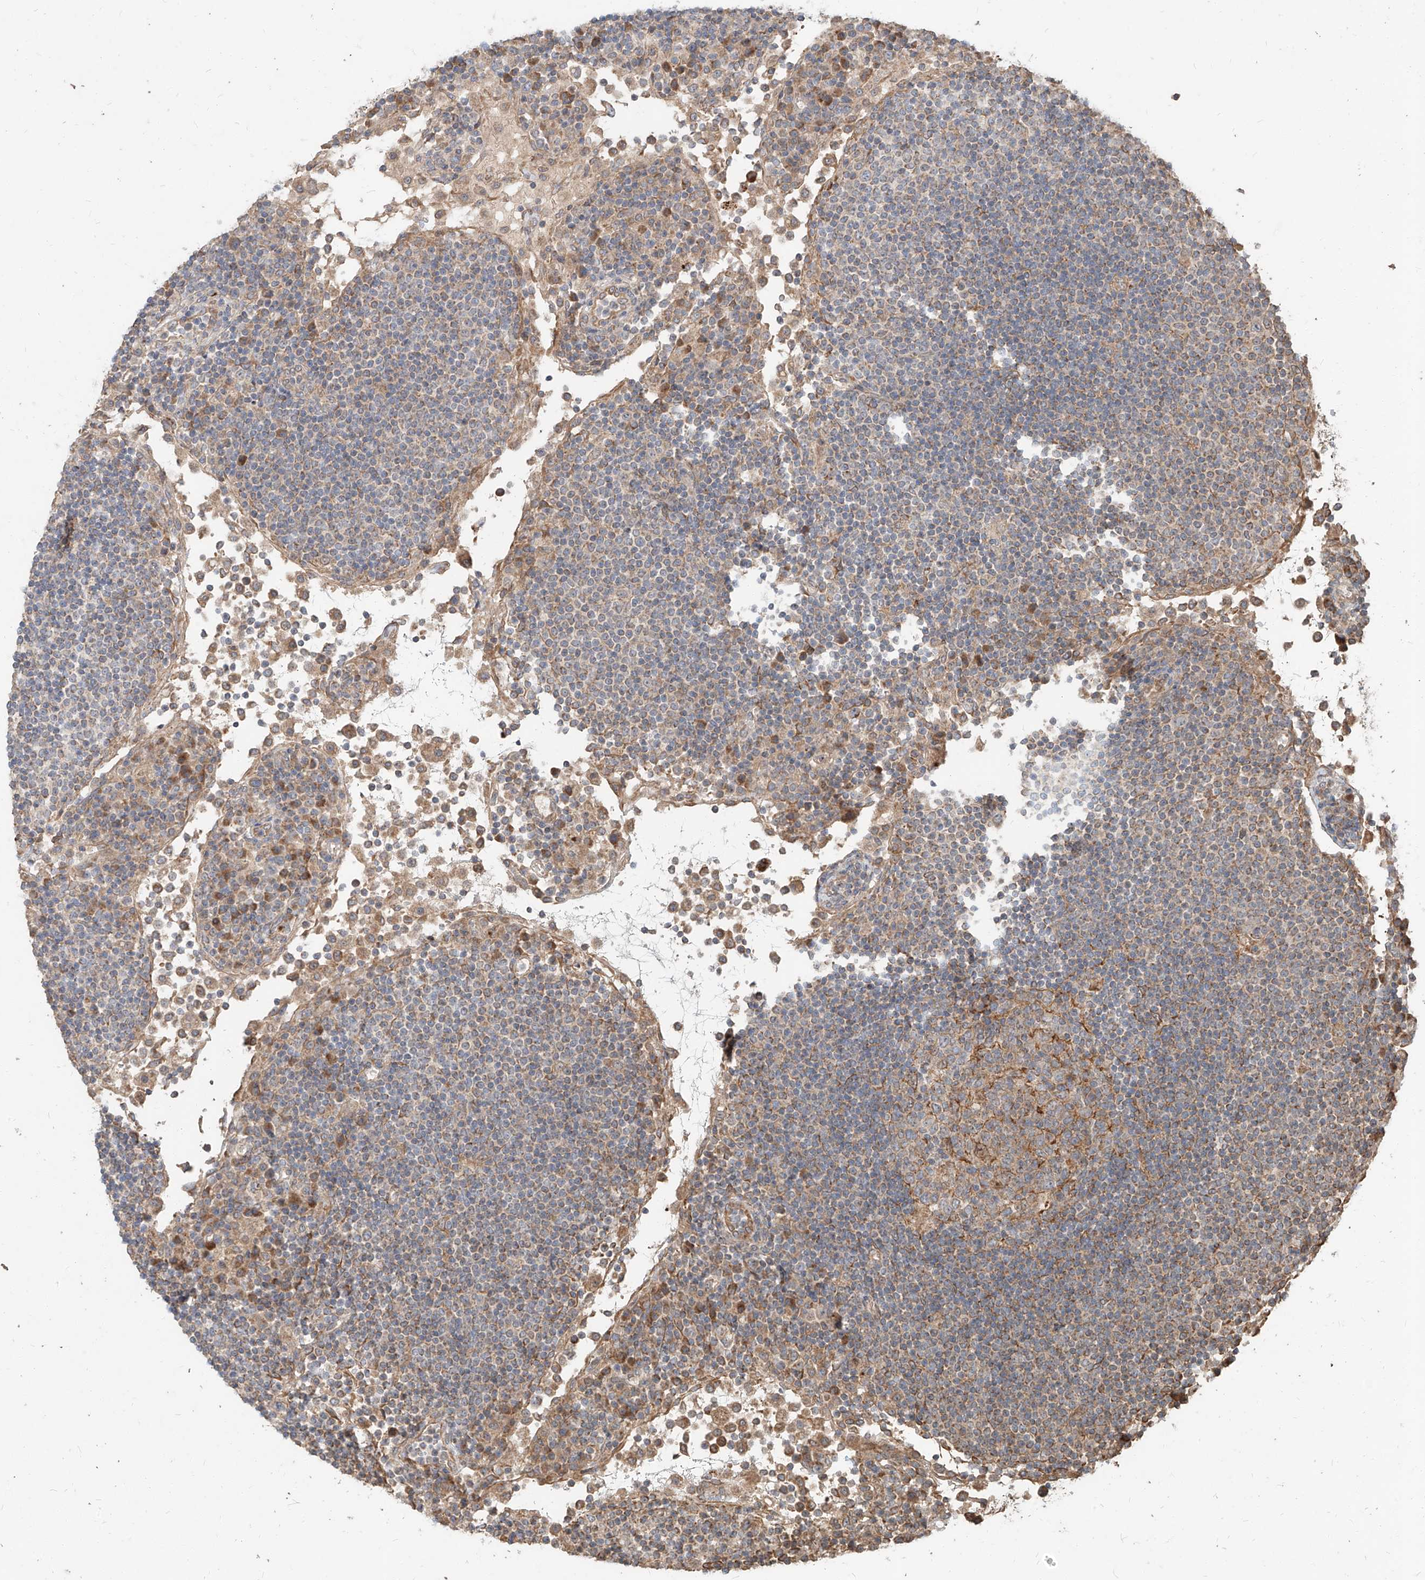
{"staining": {"intensity": "moderate", "quantity": "<25%", "location": "cytoplasmic/membranous"}, "tissue": "lymph node", "cell_type": "Germinal center cells", "image_type": "normal", "snomed": [{"axis": "morphology", "description": "Normal tissue, NOS"}, {"axis": "topography", "description": "Lymph node"}], "caption": "Brown immunohistochemical staining in normal lymph node reveals moderate cytoplasmic/membranous positivity in about <25% of germinal center cells. (DAB (3,3'-diaminobenzidine) IHC, brown staining for protein, blue staining for nuclei).", "gene": "STX19", "patient": {"sex": "female", "age": 53}}